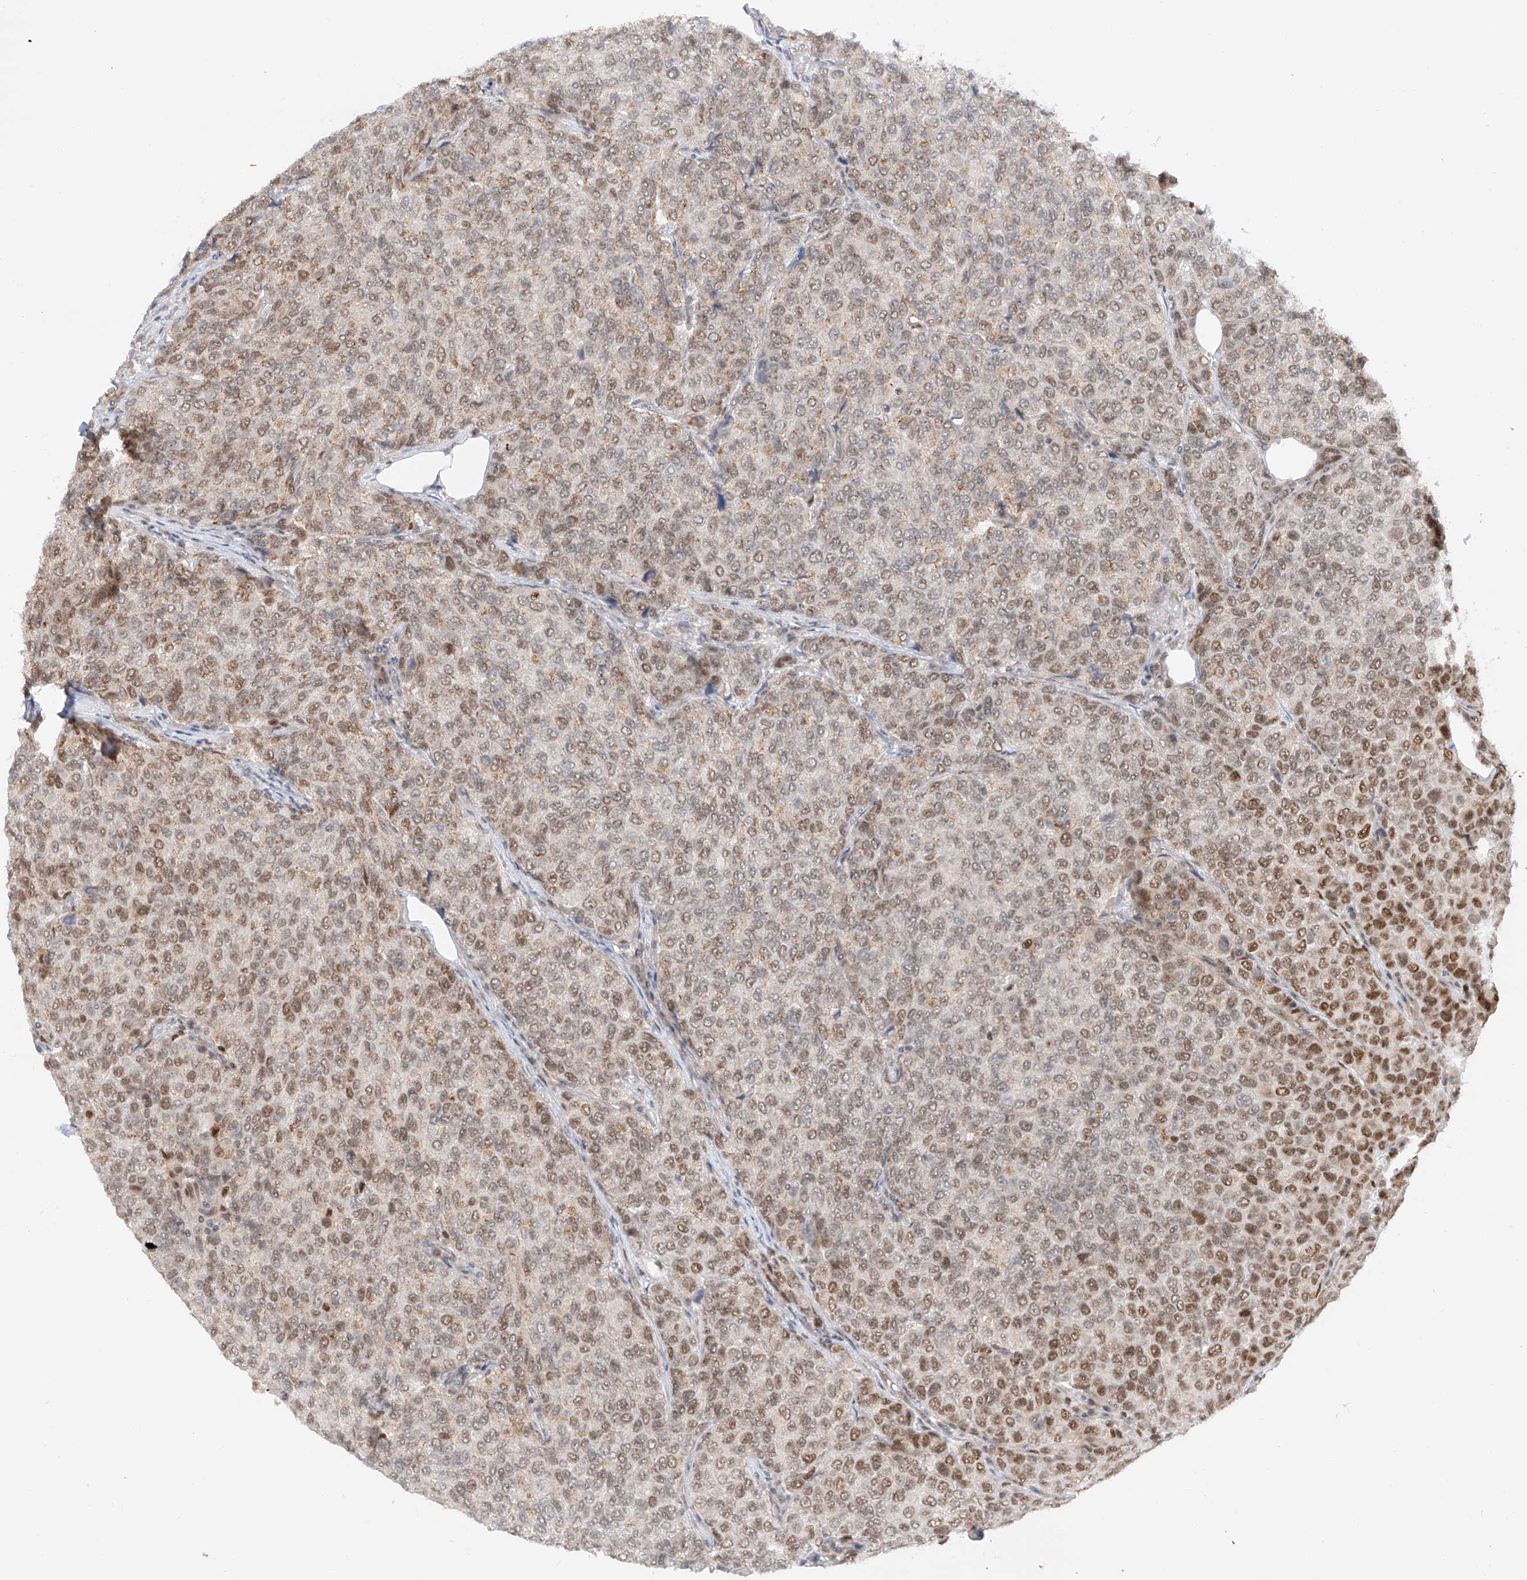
{"staining": {"intensity": "moderate", "quantity": "25%-75%", "location": "nuclear"}, "tissue": "breast cancer", "cell_type": "Tumor cells", "image_type": "cancer", "snomed": [{"axis": "morphology", "description": "Duct carcinoma"}, {"axis": "topography", "description": "Breast"}], "caption": "The immunohistochemical stain highlights moderate nuclear positivity in tumor cells of breast cancer tissue. (DAB = brown stain, brightfield microscopy at high magnification).", "gene": "POGK", "patient": {"sex": "female", "age": 55}}